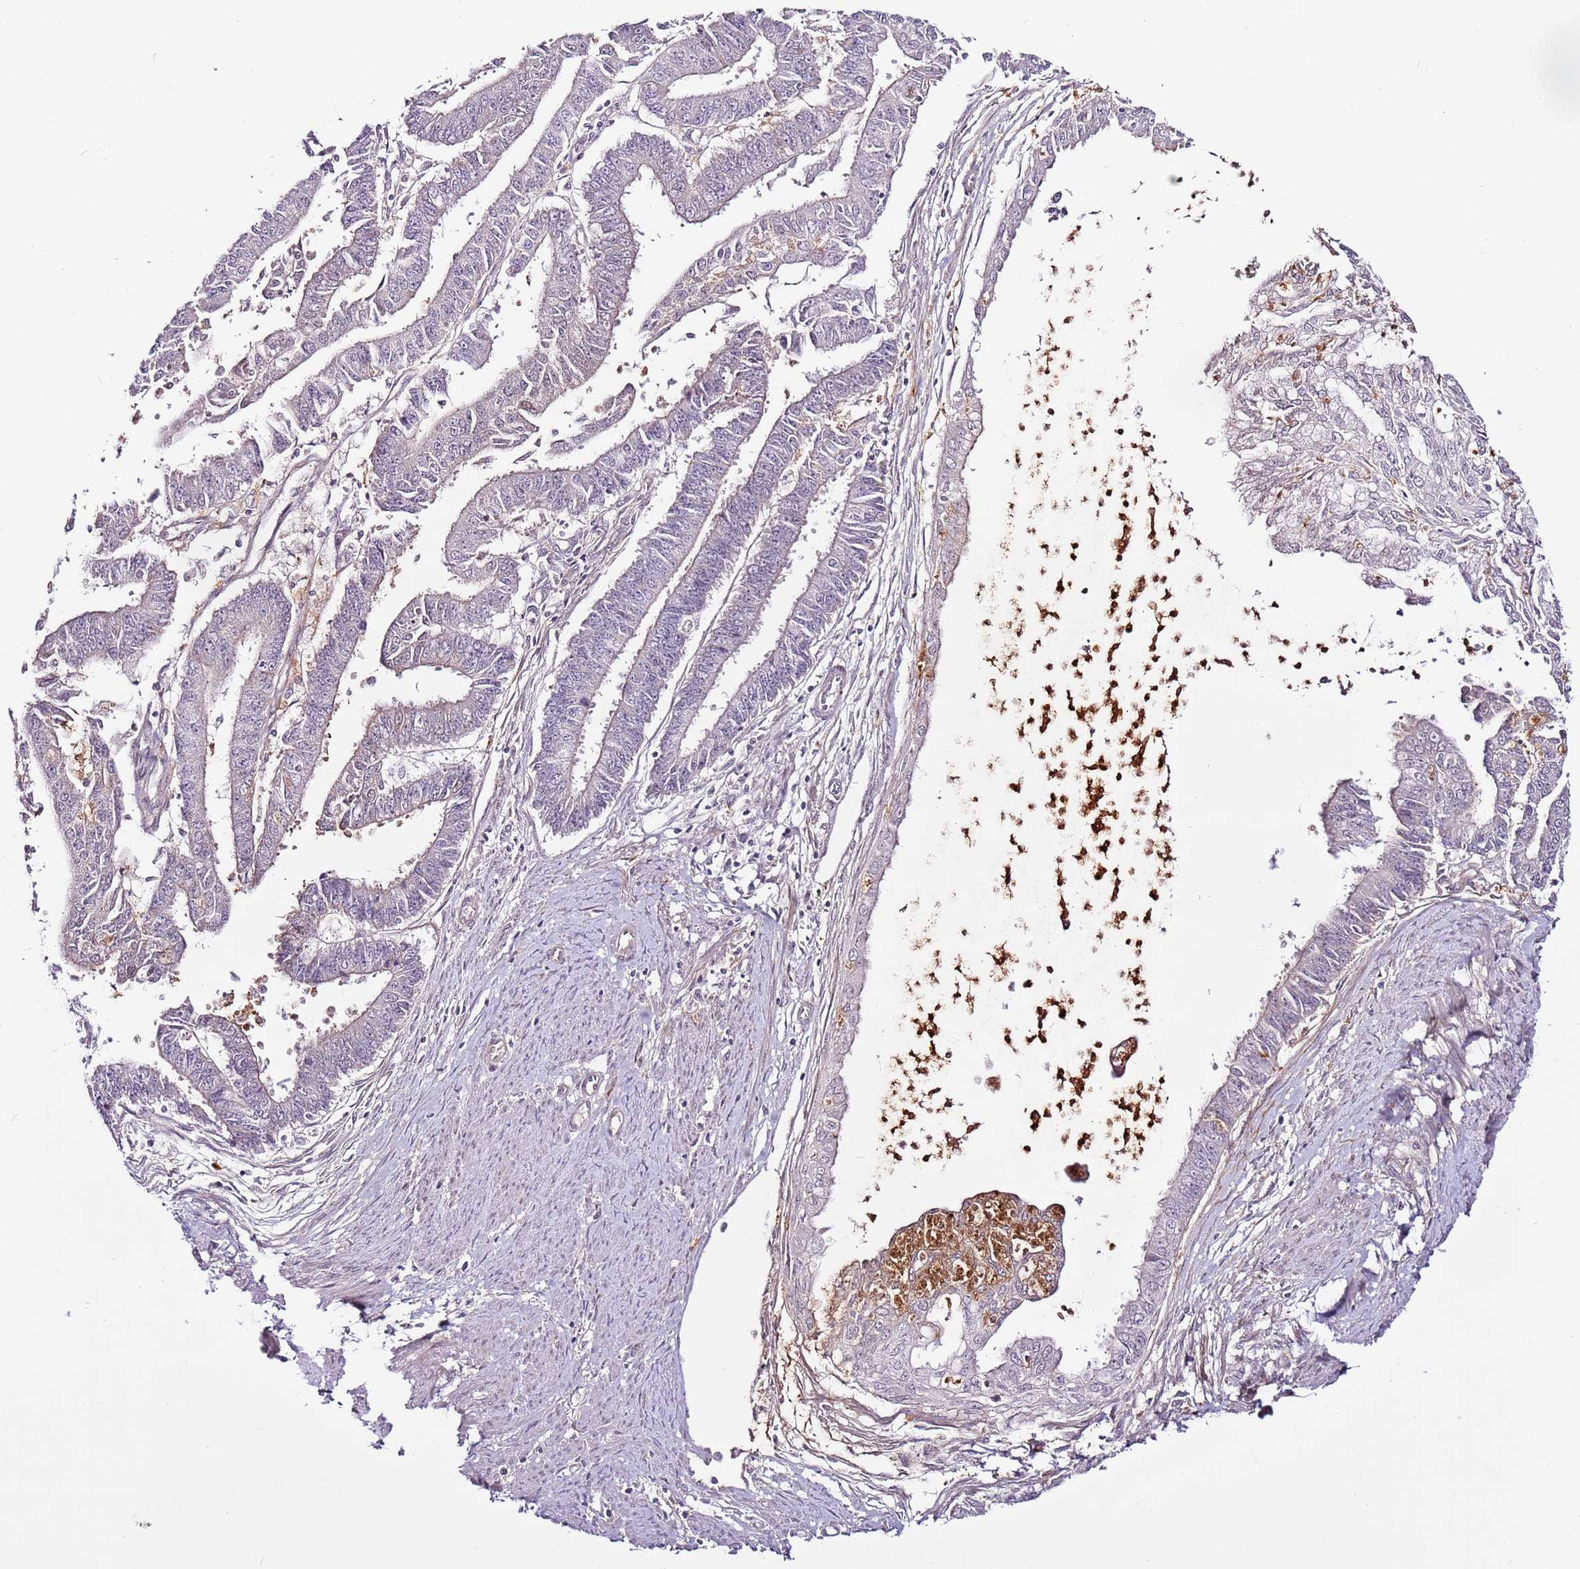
{"staining": {"intensity": "negative", "quantity": "none", "location": "none"}, "tissue": "endometrial cancer", "cell_type": "Tumor cells", "image_type": "cancer", "snomed": [{"axis": "morphology", "description": "Adenocarcinoma, NOS"}, {"axis": "topography", "description": "Endometrium"}], "caption": "The micrograph shows no staining of tumor cells in endometrial adenocarcinoma.", "gene": "MTG2", "patient": {"sex": "female", "age": 73}}